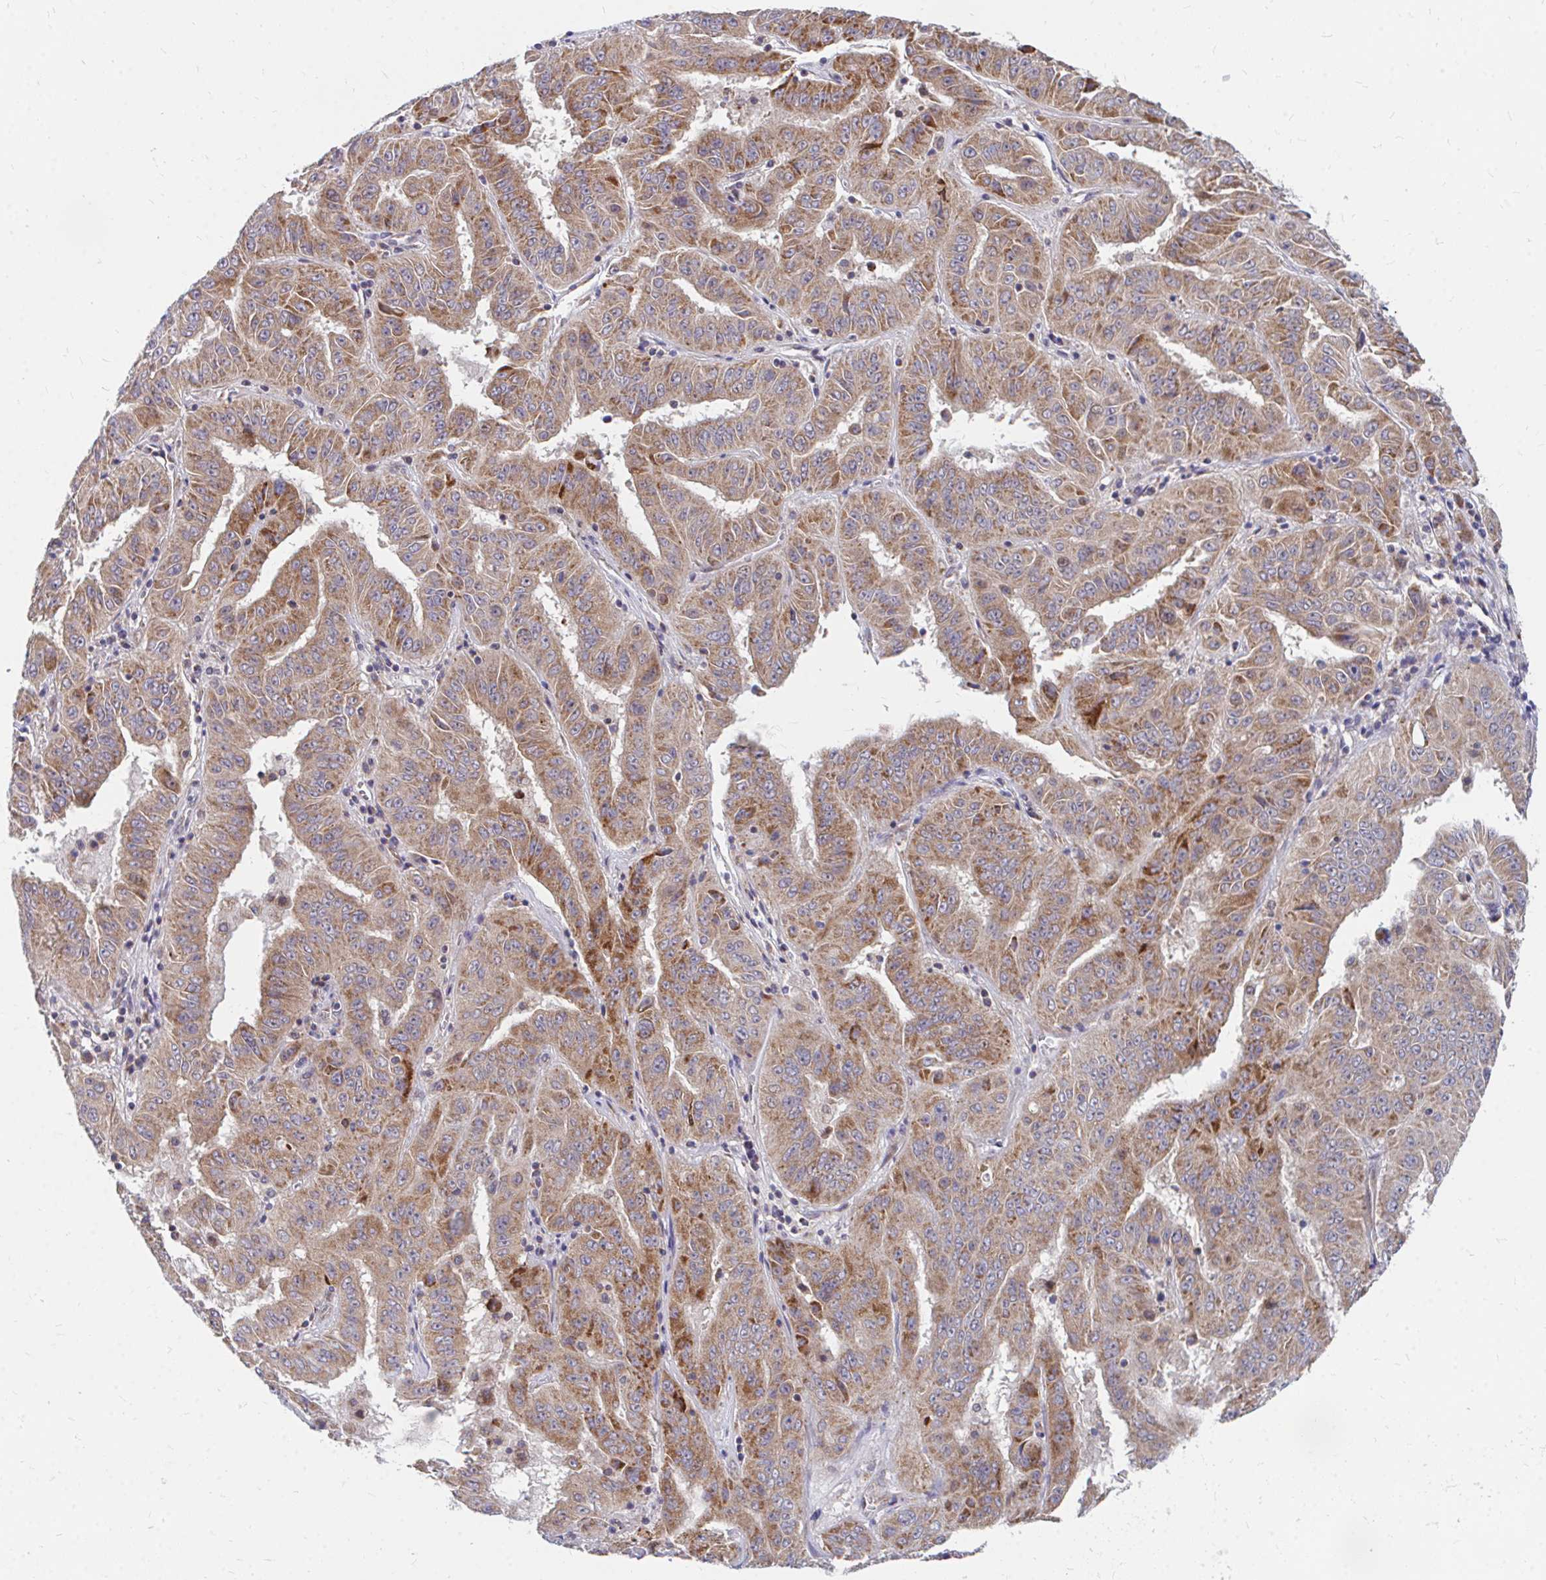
{"staining": {"intensity": "moderate", "quantity": ">75%", "location": "cytoplasmic/membranous"}, "tissue": "pancreatic cancer", "cell_type": "Tumor cells", "image_type": "cancer", "snomed": [{"axis": "morphology", "description": "Adenocarcinoma, NOS"}, {"axis": "topography", "description": "Pancreas"}], "caption": "This is a photomicrograph of immunohistochemistry (IHC) staining of pancreatic adenocarcinoma, which shows moderate positivity in the cytoplasmic/membranous of tumor cells.", "gene": "PEX3", "patient": {"sex": "male", "age": 63}}